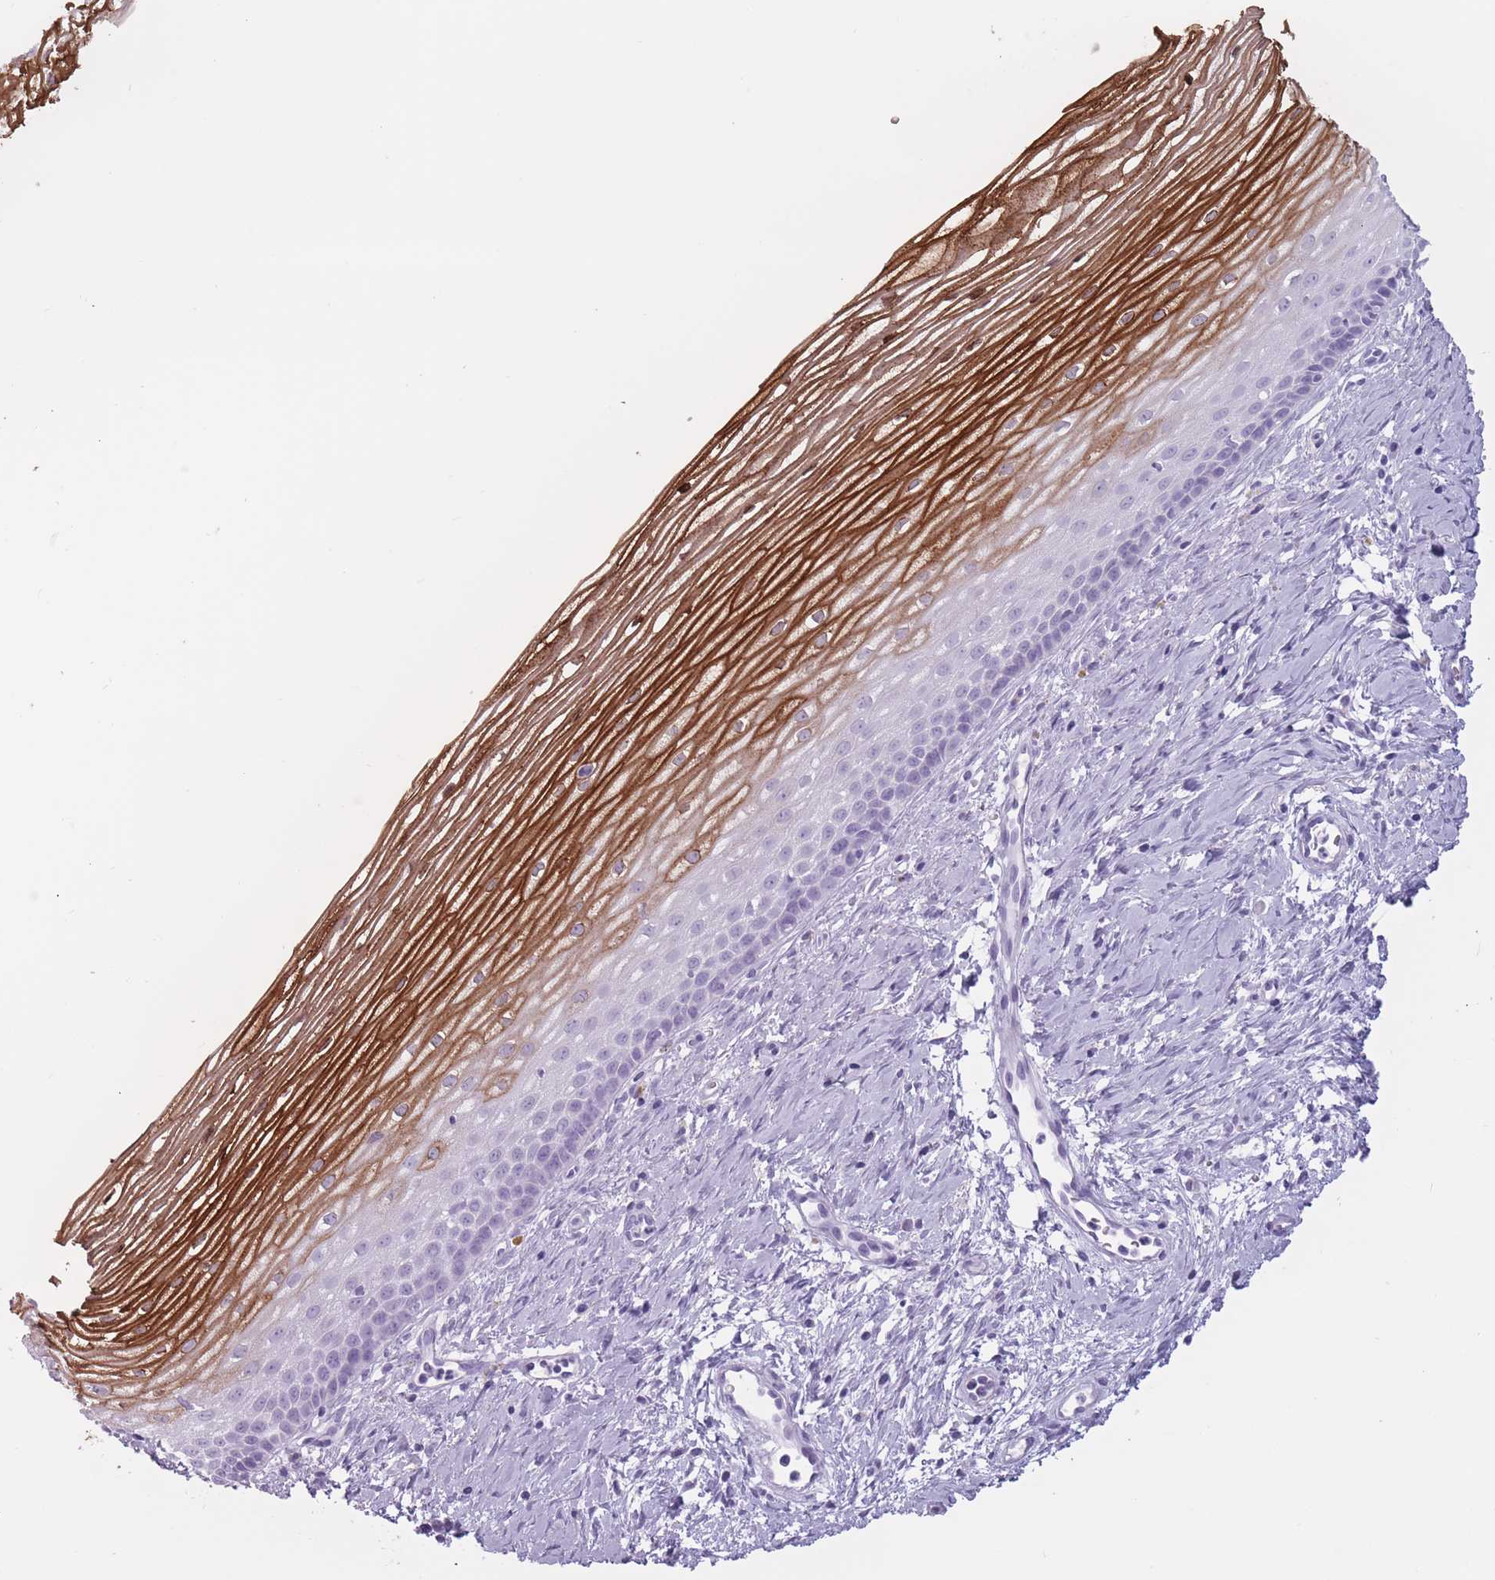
{"staining": {"intensity": "negative", "quantity": "none", "location": "none"}, "tissue": "cervix", "cell_type": "Glandular cells", "image_type": "normal", "snomed": [{"axis": "morphology", "description": "Normal tissue, NOS"}, {"axis": "topography", "description": "Cervix"}], "caption": "DAB (3,3'-diaminobenzidine) immunohistochemical staining of normal human cervix displays no significant staining in glandular cells. (Immunohistochemistry, brightfield microscopy, high magnification).", "gene": "PNMA3", "patient": {"sex": "female", "age": 47}}